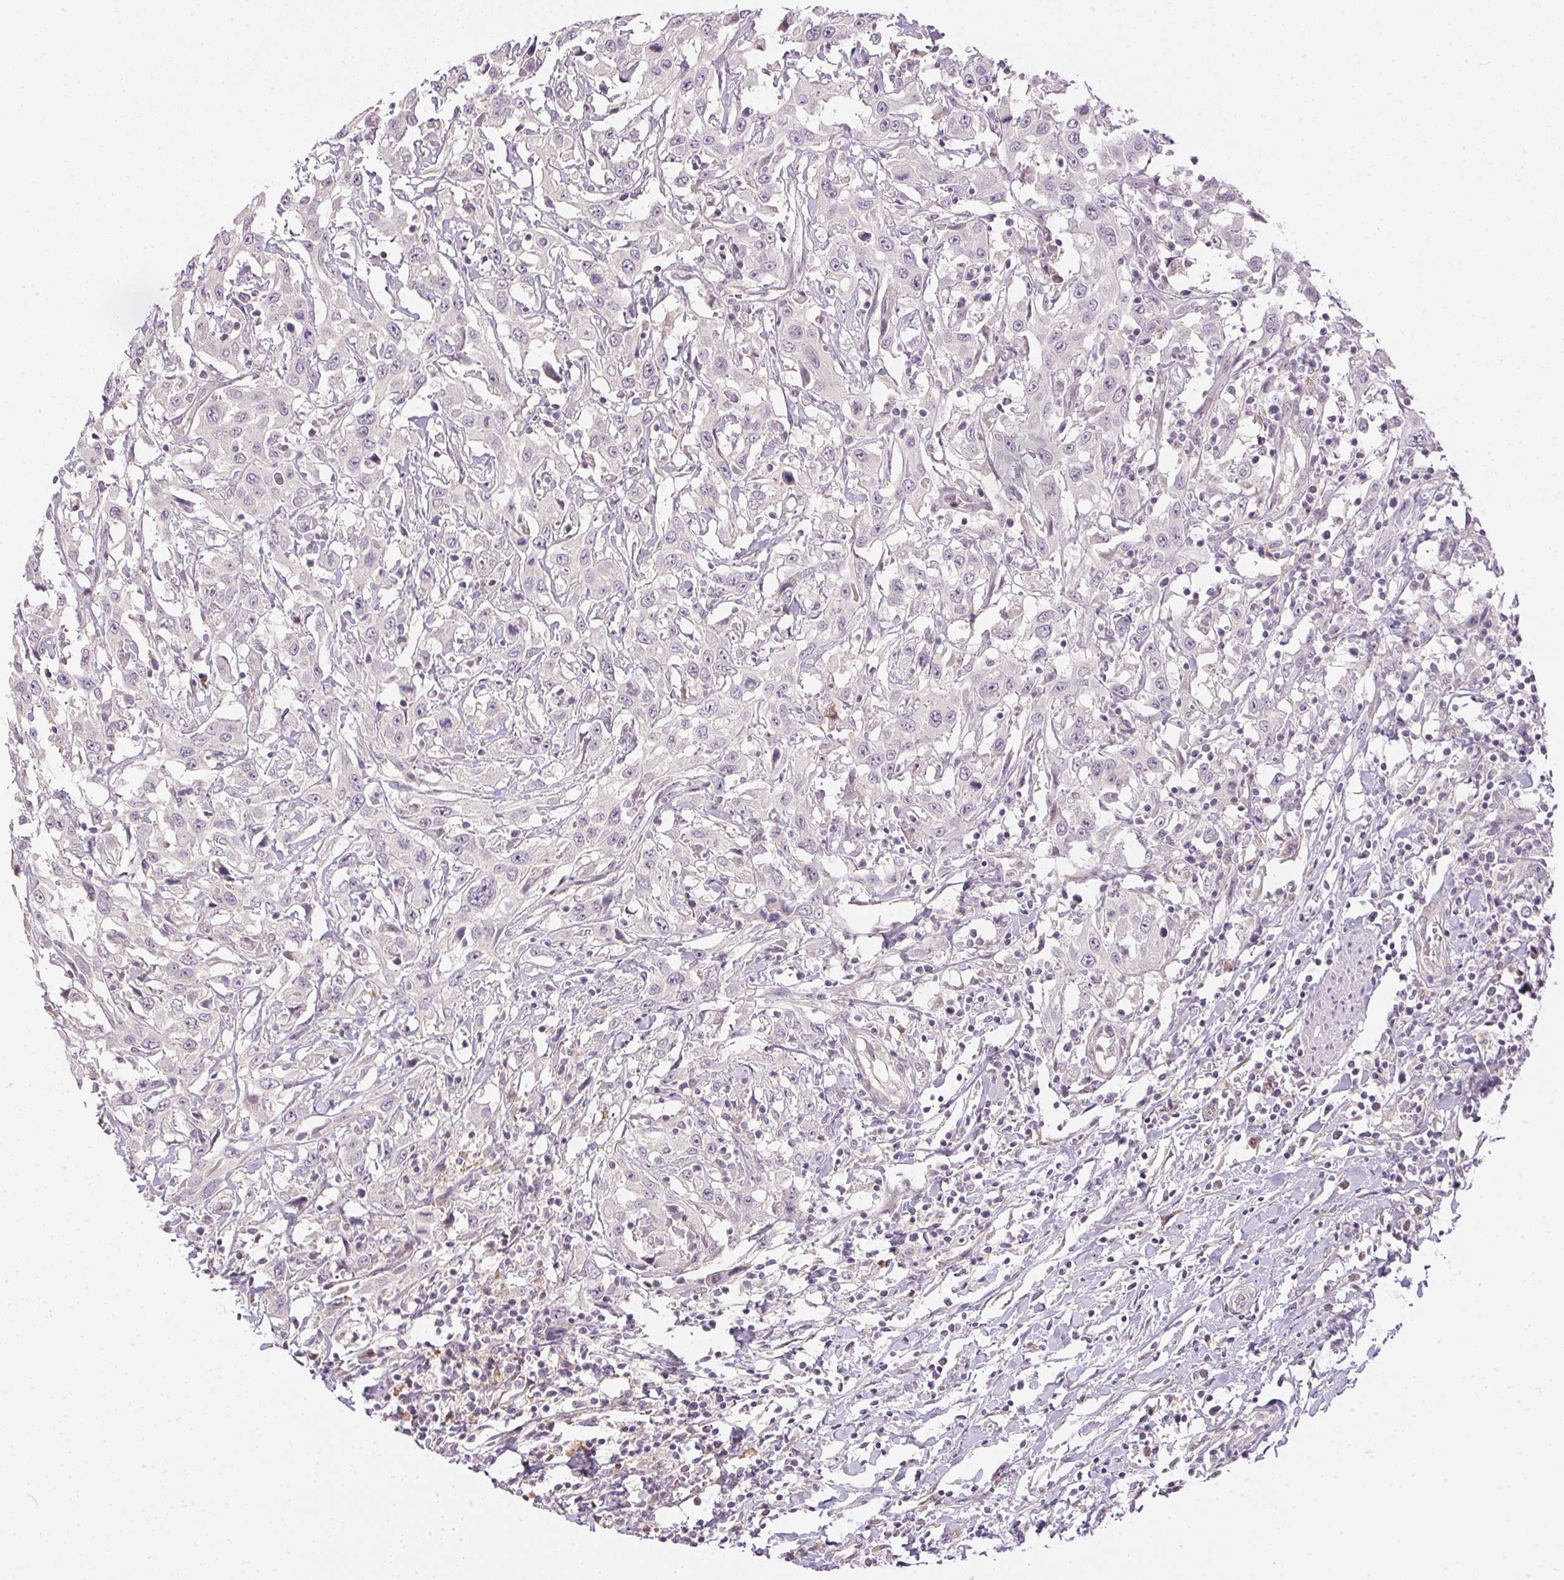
{"staining": {"intensity": "negative", "quantity": "none", "location": "none"}, "tissue": "urothelial cancer", "cell_type": "Tumor cells", "image_type": "cancer", "snomed": [{"axis": "morphology", "description": "Urothelial carcinoma, High grade"}, {"axis": "topography", "description": "Urinary bladder"}], "caption": "Human urothelial cancer stained for a protein using IHC demonstrates no positivity in tumor cells.", "gene": "TTC23L", "patient": {"sex": "male", "age": 61}}